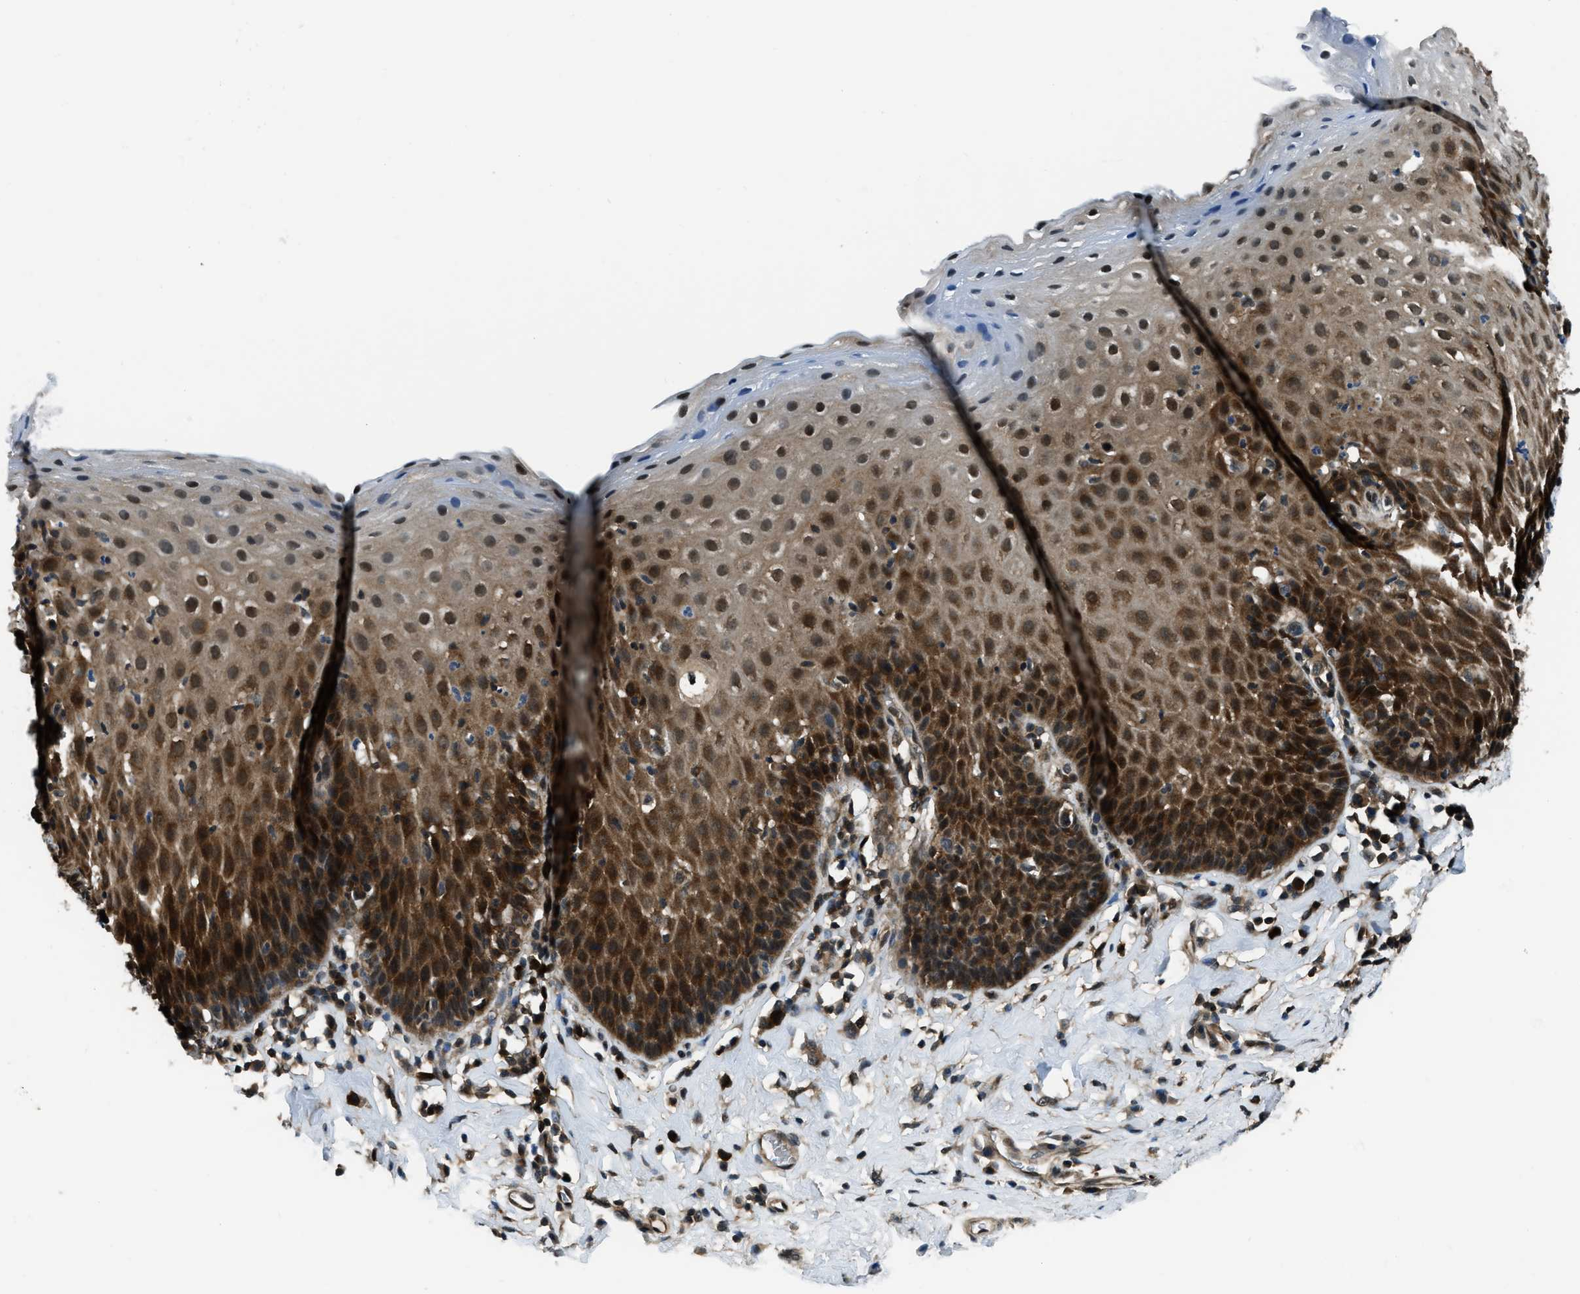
{"staining": {"intensity": "strong", "quantity": ">75%", "location": "cytoplasmic/membranous,nuclear"}, "tissue": "esophagus", "cell_type": "Squamous epithelial cells", "image_type": "normal", "snomed": [{"axis": "morphology", "description": "Normal tissue, NOS"}, {"axis": "topography", "description": "Esophagus"}], "caption": "Esophagus stained with immunohistochemistry (IHC) demonstrates strong cytoplasmic/membranous,nuclear staining in approximately >75% of squamous epithelial cells.", "gene": "NUDCD3", "patient": {"sex": "female", "age": 61}}